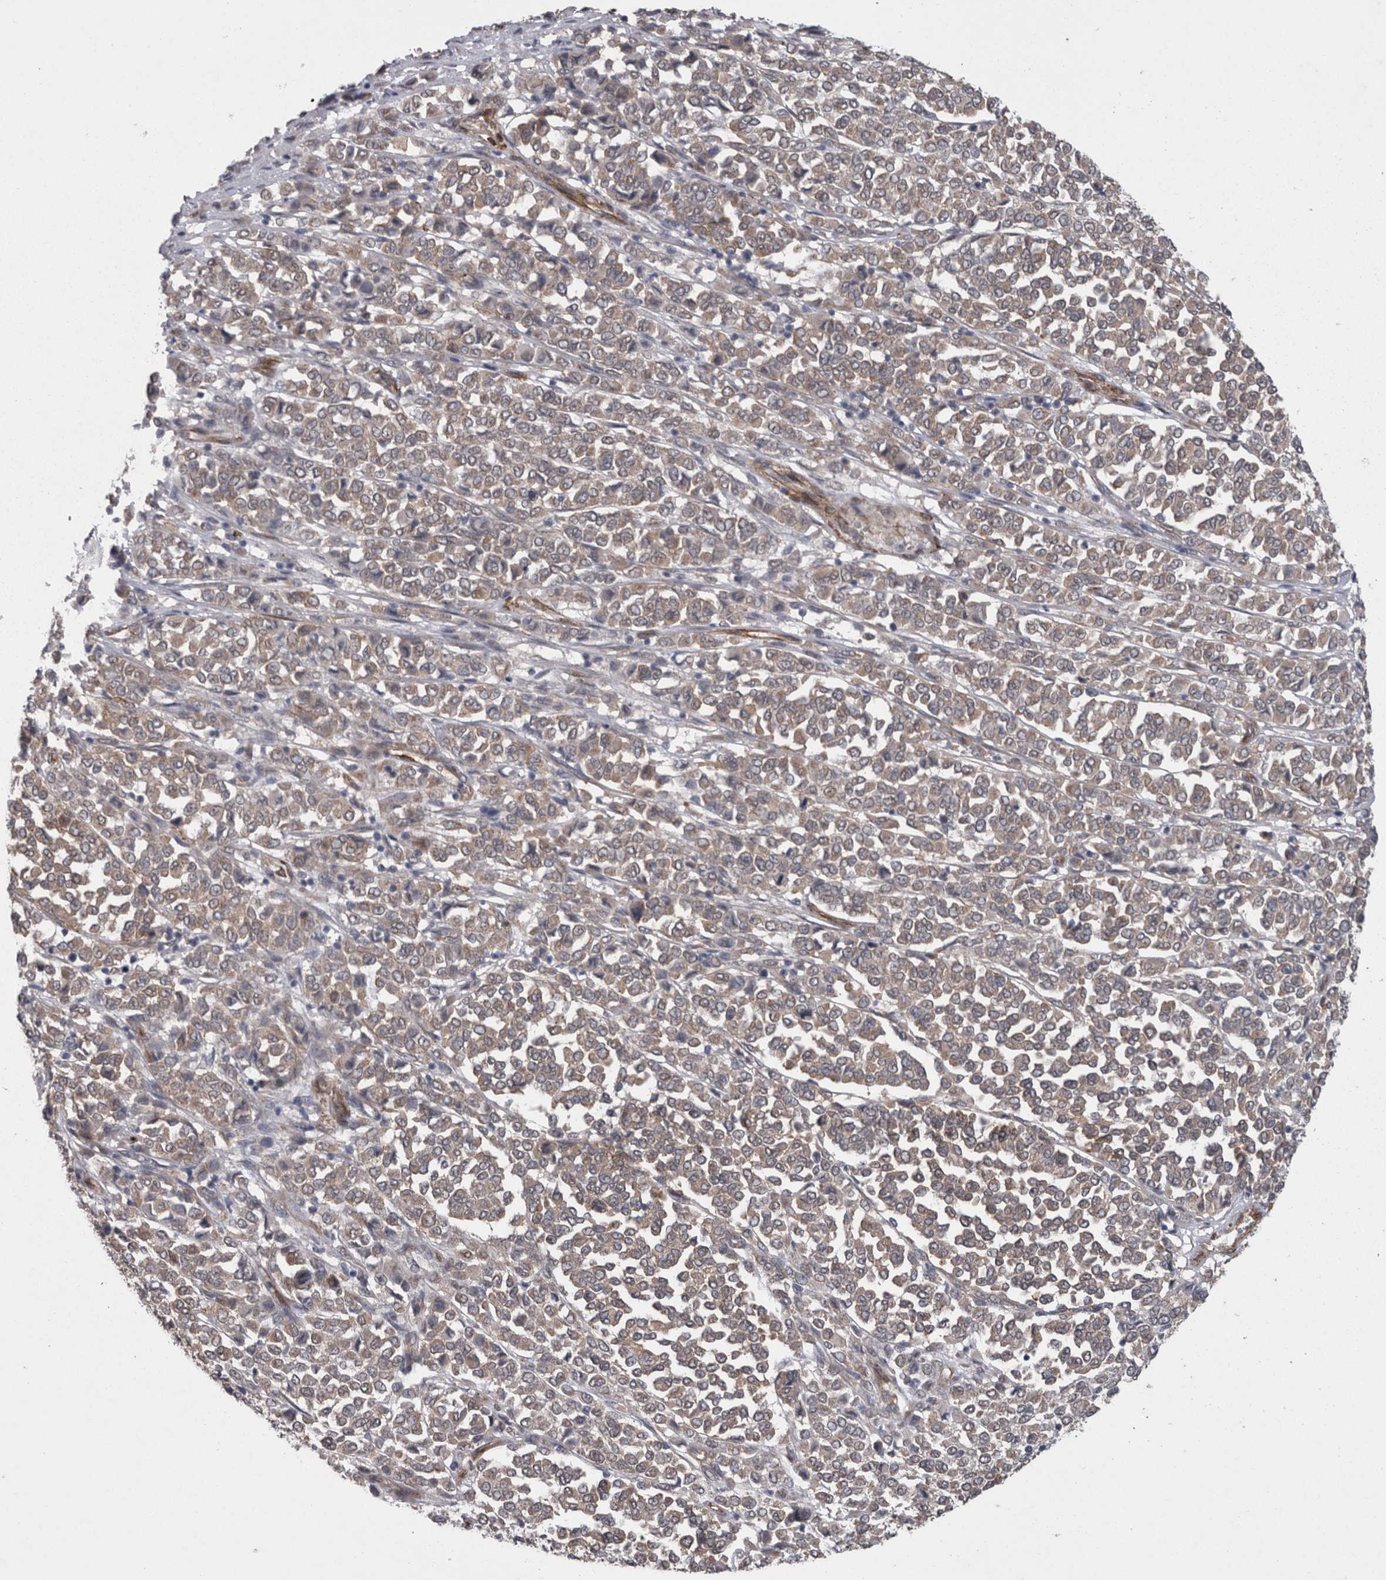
{"staining": {"intensity": "weak", "quantity": ">75%", "location": "cytoplasmic/membranous"}, "tissue": "melanoma", "cell_type": "Tumor cells", "image_type": "cancer", "snomed": [{"axis": "morphology", "description": "Malignant melanoma, Metastatic site"}, {"axis": "topography", "description": "Pancreas"}], "caption": "Melanoma was stained to show a protein in brown. There is low levels of weak cytoplasmic/membranous expression in about >75% of tumor cells.", "gene": "DDX6", "patient": {"sex": "female", "age": 30}}